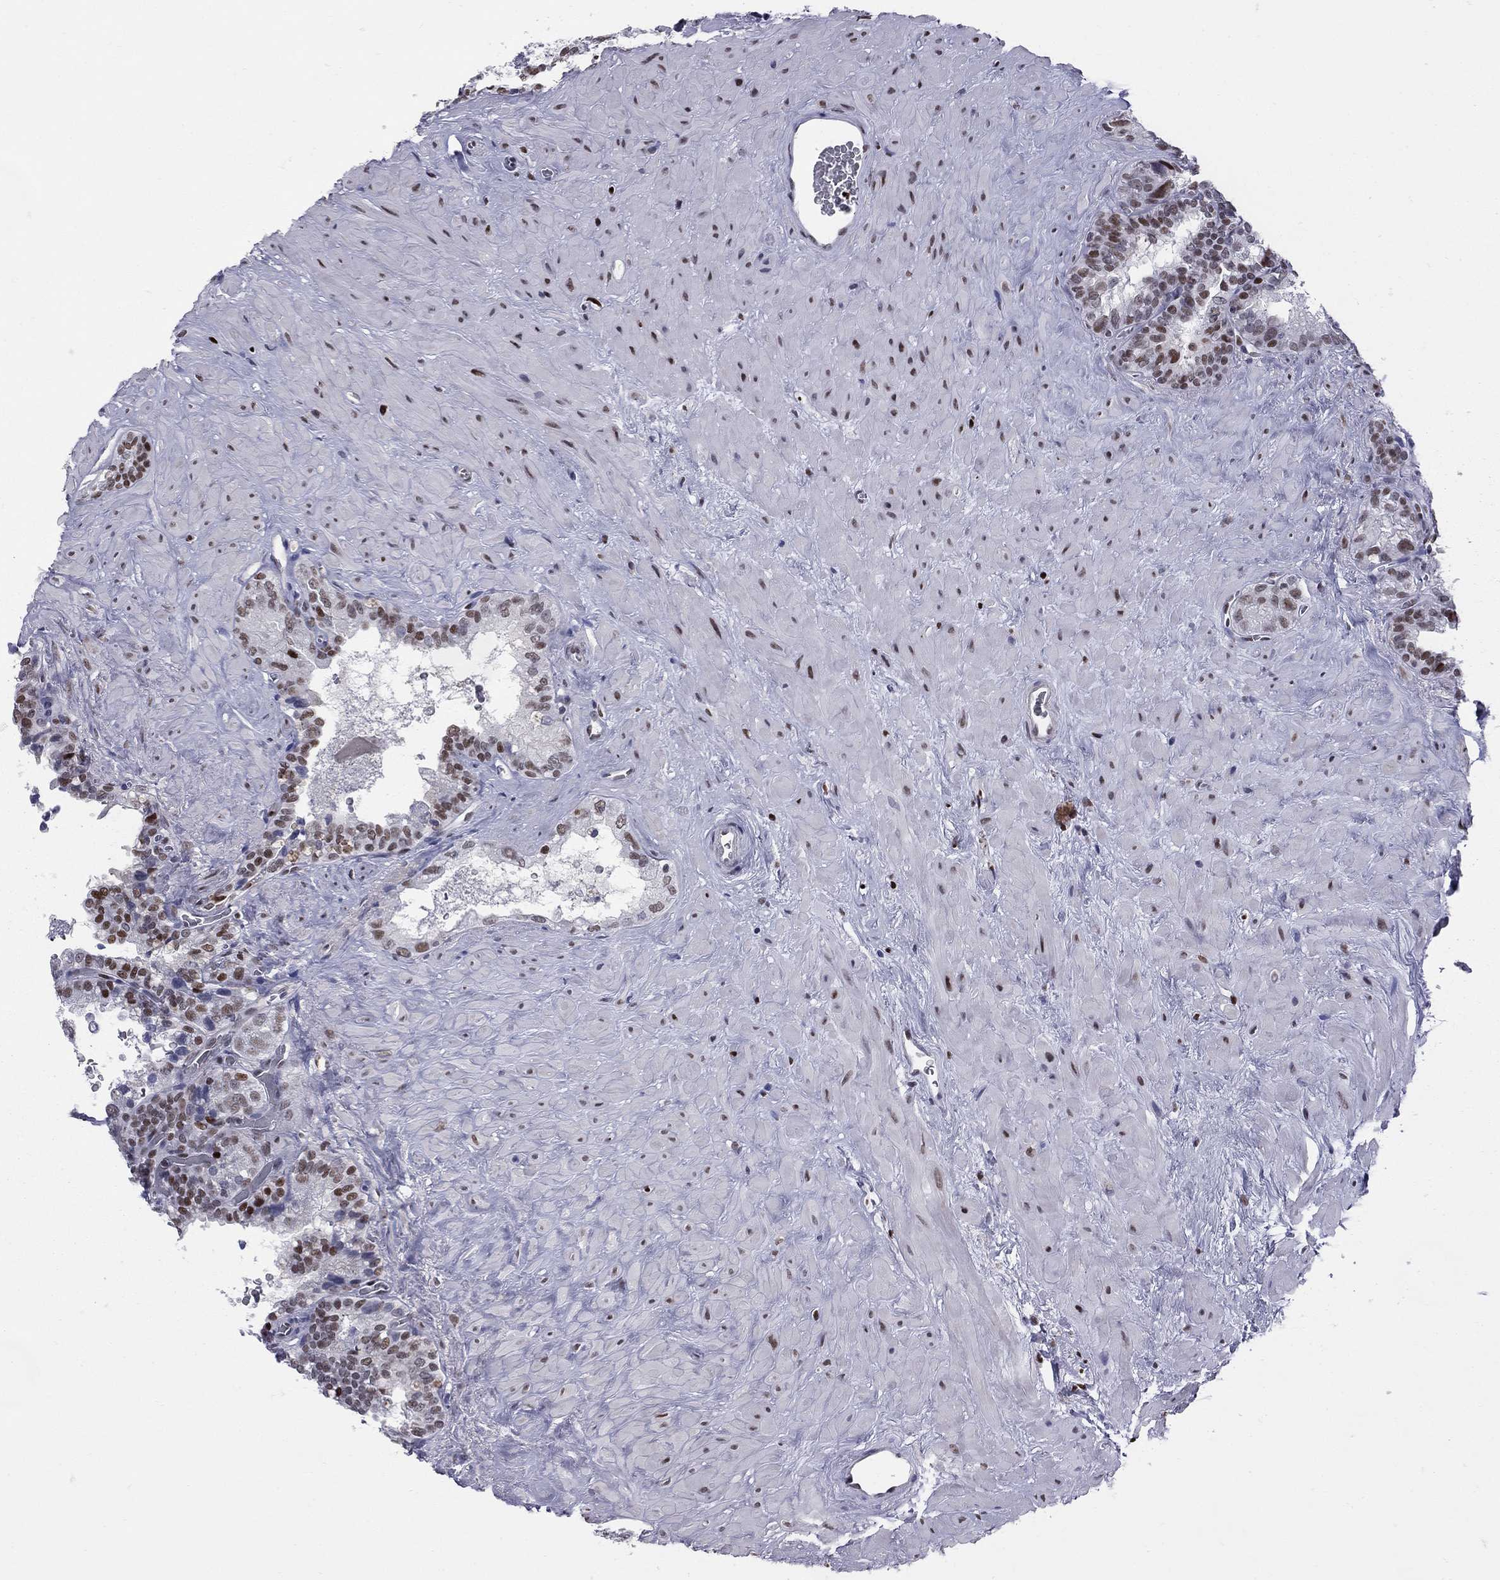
{"staining": {"intensity": "strong", "quantity": "25%-75%", "location": "nuclear"}, "tissue": "seminal vesicle", "cell_type": "Glandular cells", "image_type": "normal", "snomed": [{"axis": "morphology", "description": "Normal tissue, NOS"}, {"axis": "topography", "description": "Prostate"}, {"axis": "topography", "description": "Seminal veicle"}], "caption": "High-magnification brightfield microscopy of benign seminal vesicle stained with DAB (brown) and counterstained with hematoxylin (blue). glandular cells exhibit strong nuclear positivity is present in approximately25%-75% of cells.", "gene": "PCGF3", "patient": {"sex": "male", "age": 71}}